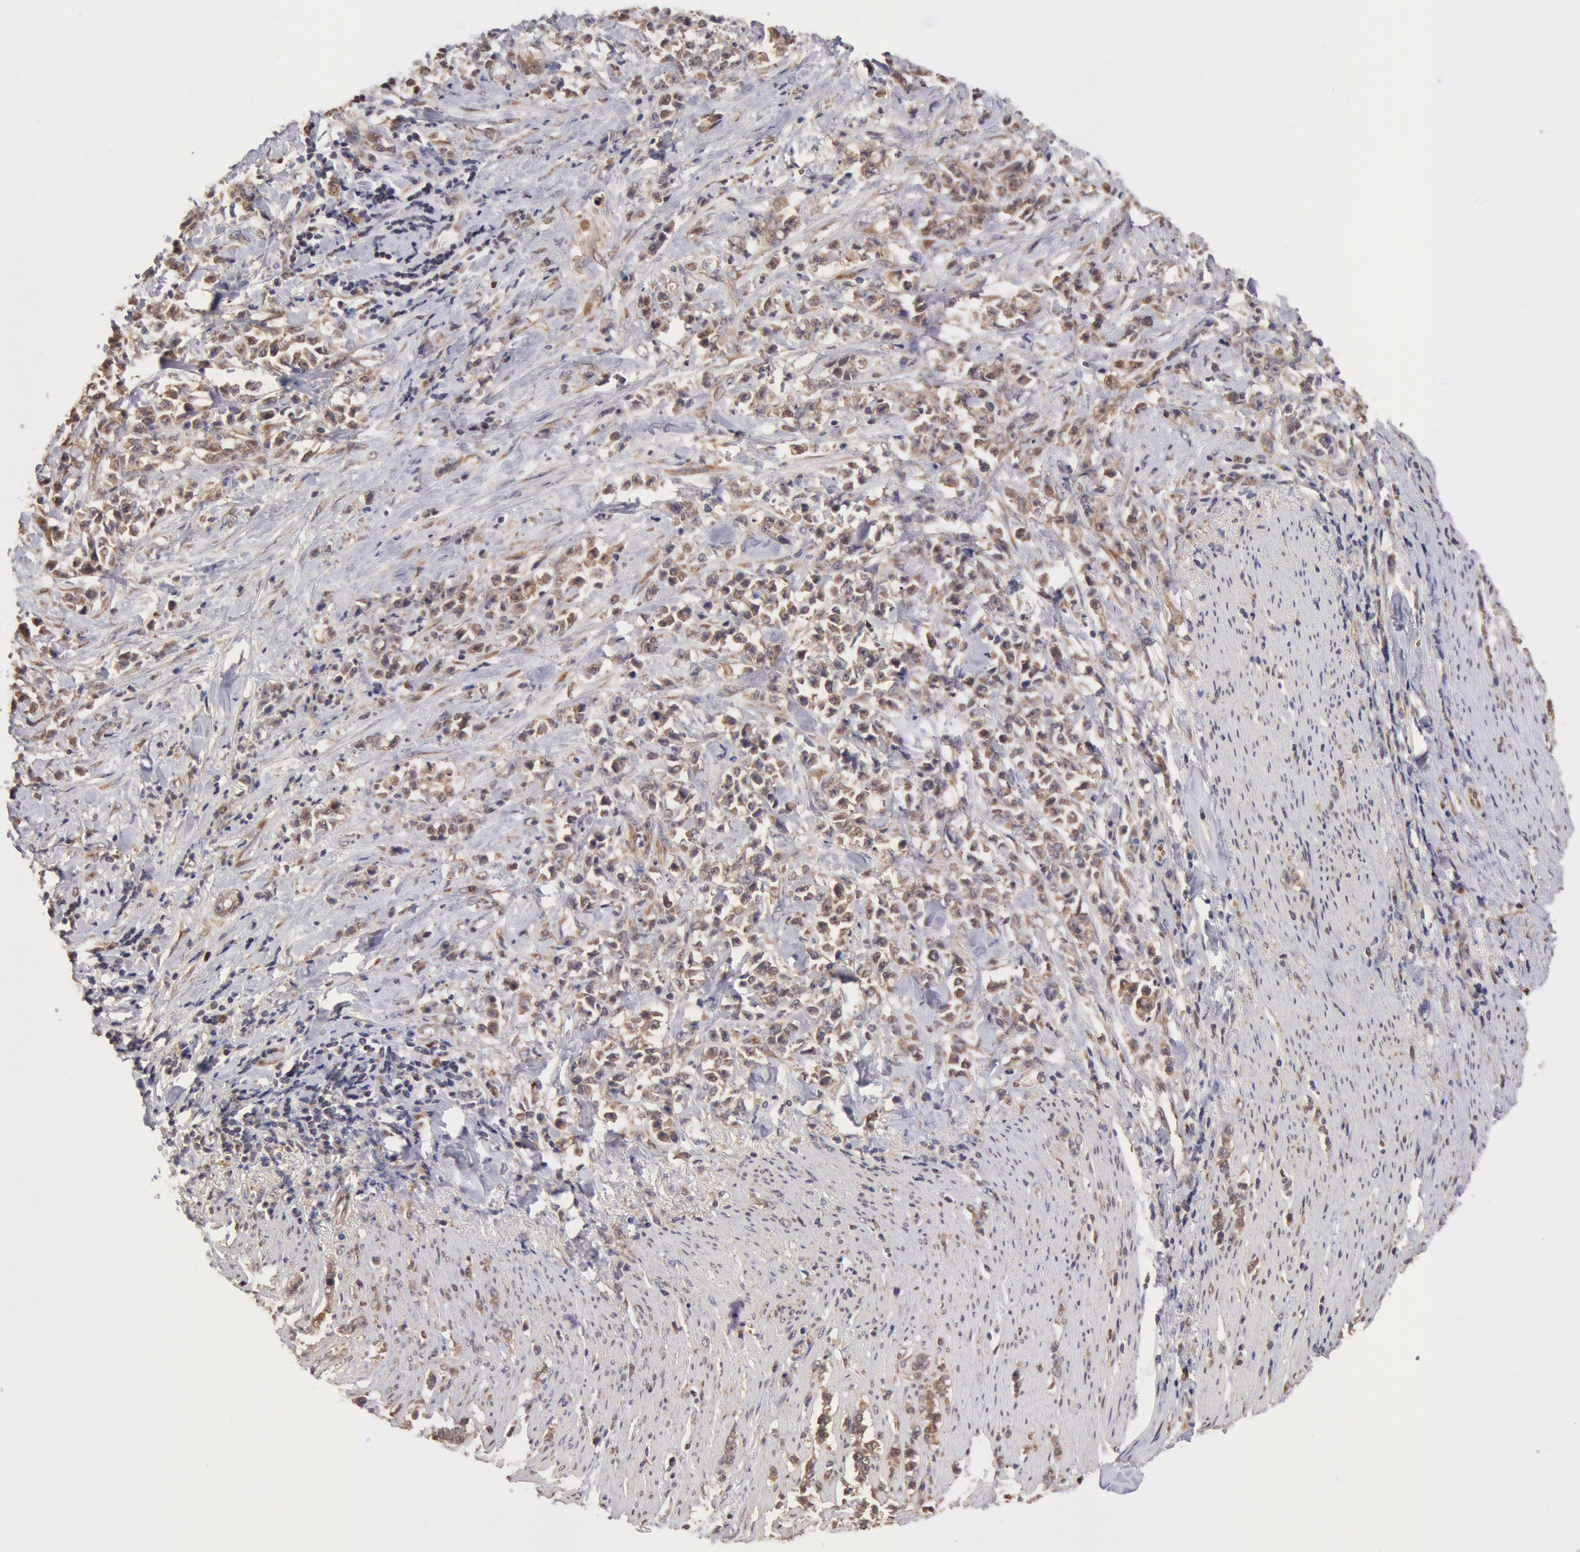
{"staining": {"intensity": "moderate", "quantity": ">75%", "location": "cytoplasmic/membranous,nuclear"}, "tissue": "stomach cancer", "cell_type": "Tumor cells", "image_type": "cancer", "snomed": [{"axis": "morphology", "description": "Adenocarcinoma, NOS"}, {"axis": "topography", "description": "Stomach, lower"}], "caption": "Protein expression analysis of stomach cancer exhibits moderate cytoplasmic/membranous and nuclear staining in about >75% of tumor cells. Using DAB (brown) and hematoxylin (blue) stains, captured at high magnification using brightfield microscopy.", "gene": "COMT", "patient": {"sex": "male", "age": 88}}